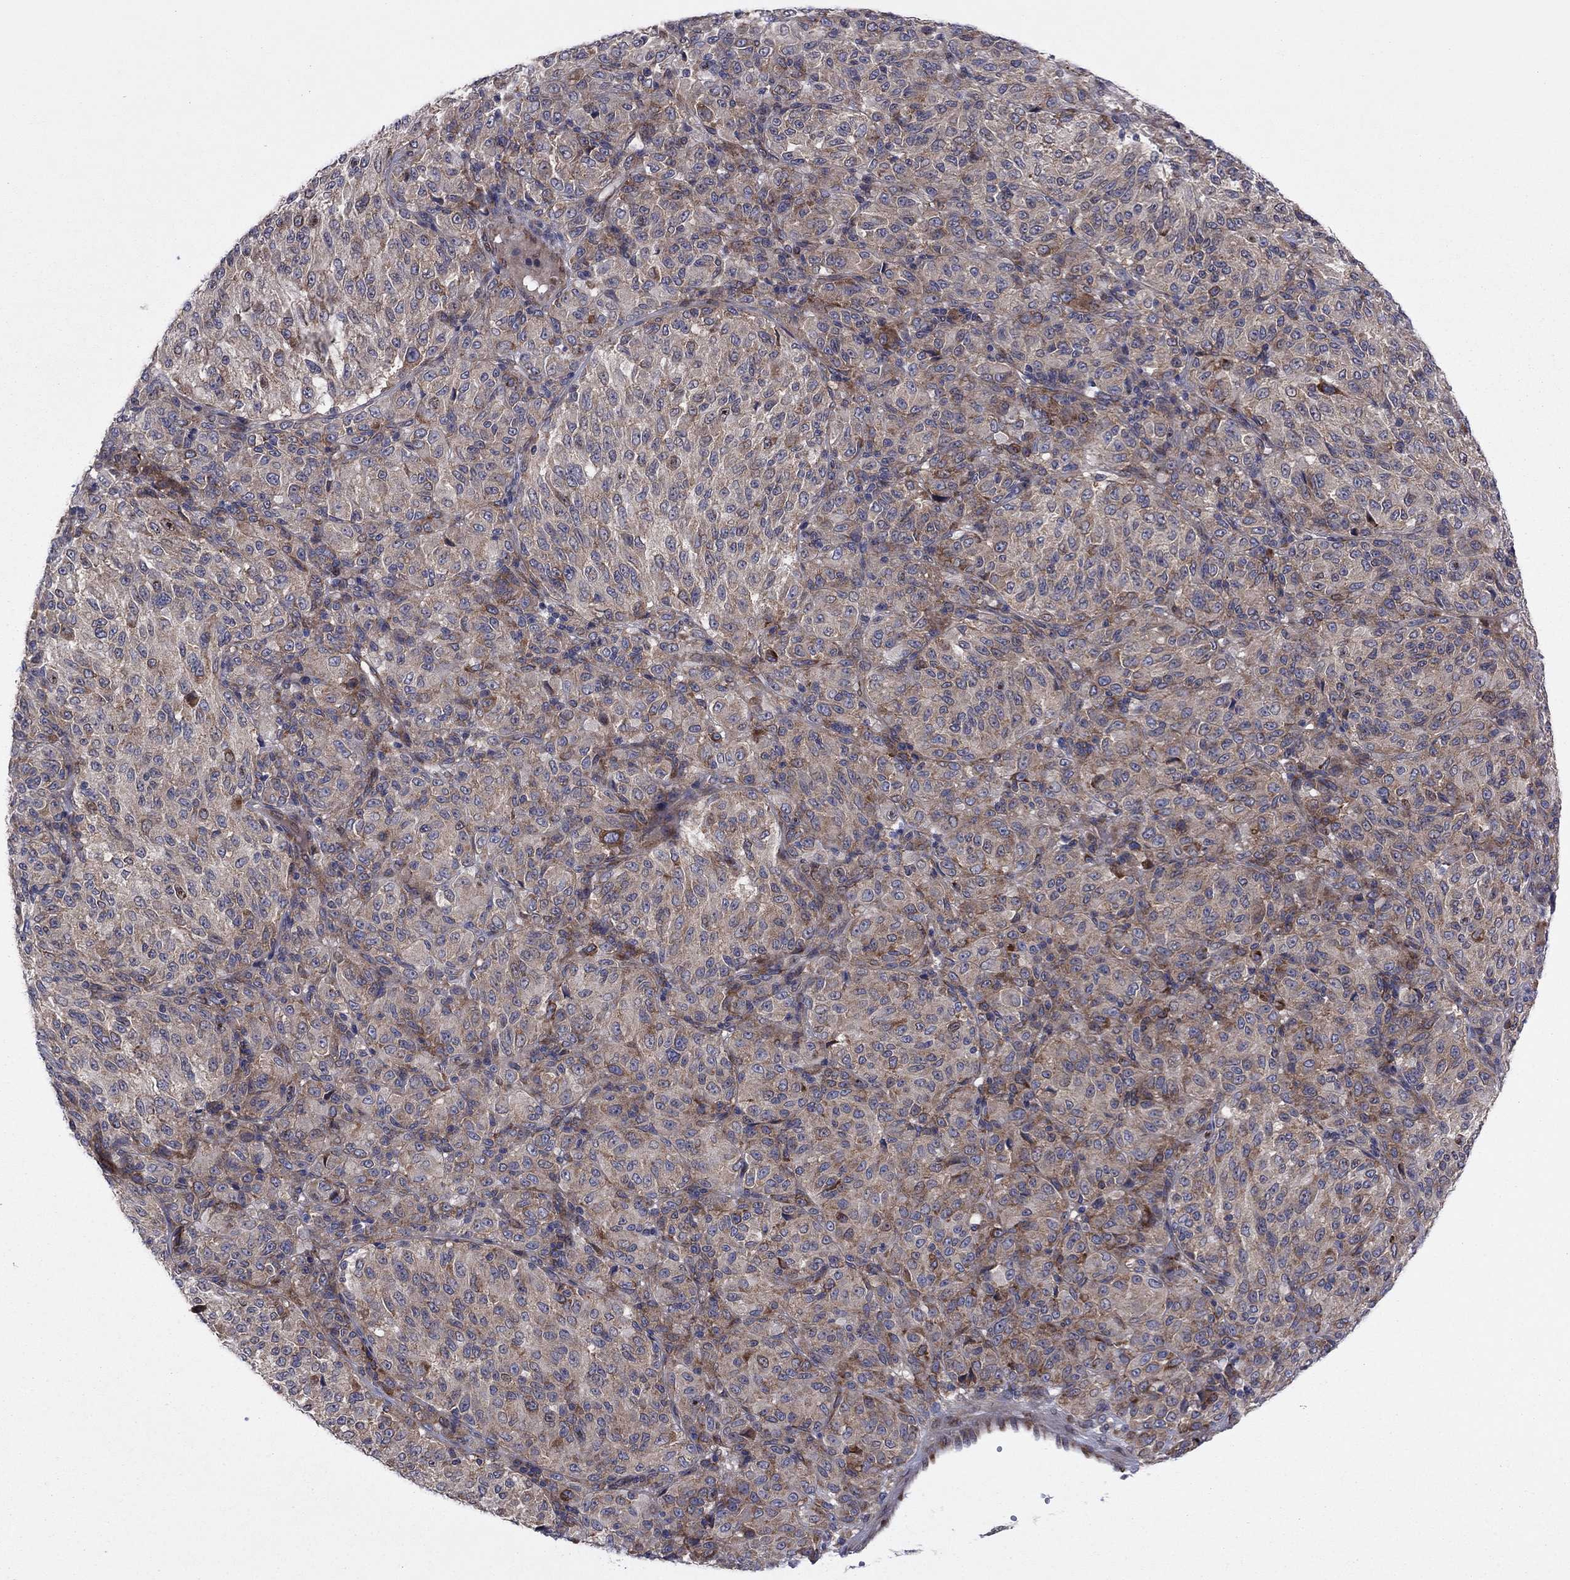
{"staining": {"intensity": "weak", "quantity": "25%-75%", "location": "cytoplasmic/membranous"}, "tissue": "melanoma", "cell_type": "Tumor cells", "image_type": "cancer", "snomed": [{"axis": "morphology", "description": "Malignant melanoma, Metastatic site"}, {"axis": "topography", "description": "Brain"}], "caption": "There is low levels of weak cytoplasmic/membranous expression in tumor cells of malignant melanoma (metastatic site), as demonstrated by immunohistochemical staining (brown color).", "gene": "GPR155", "patient": {"sex": "female", "age": 56}}